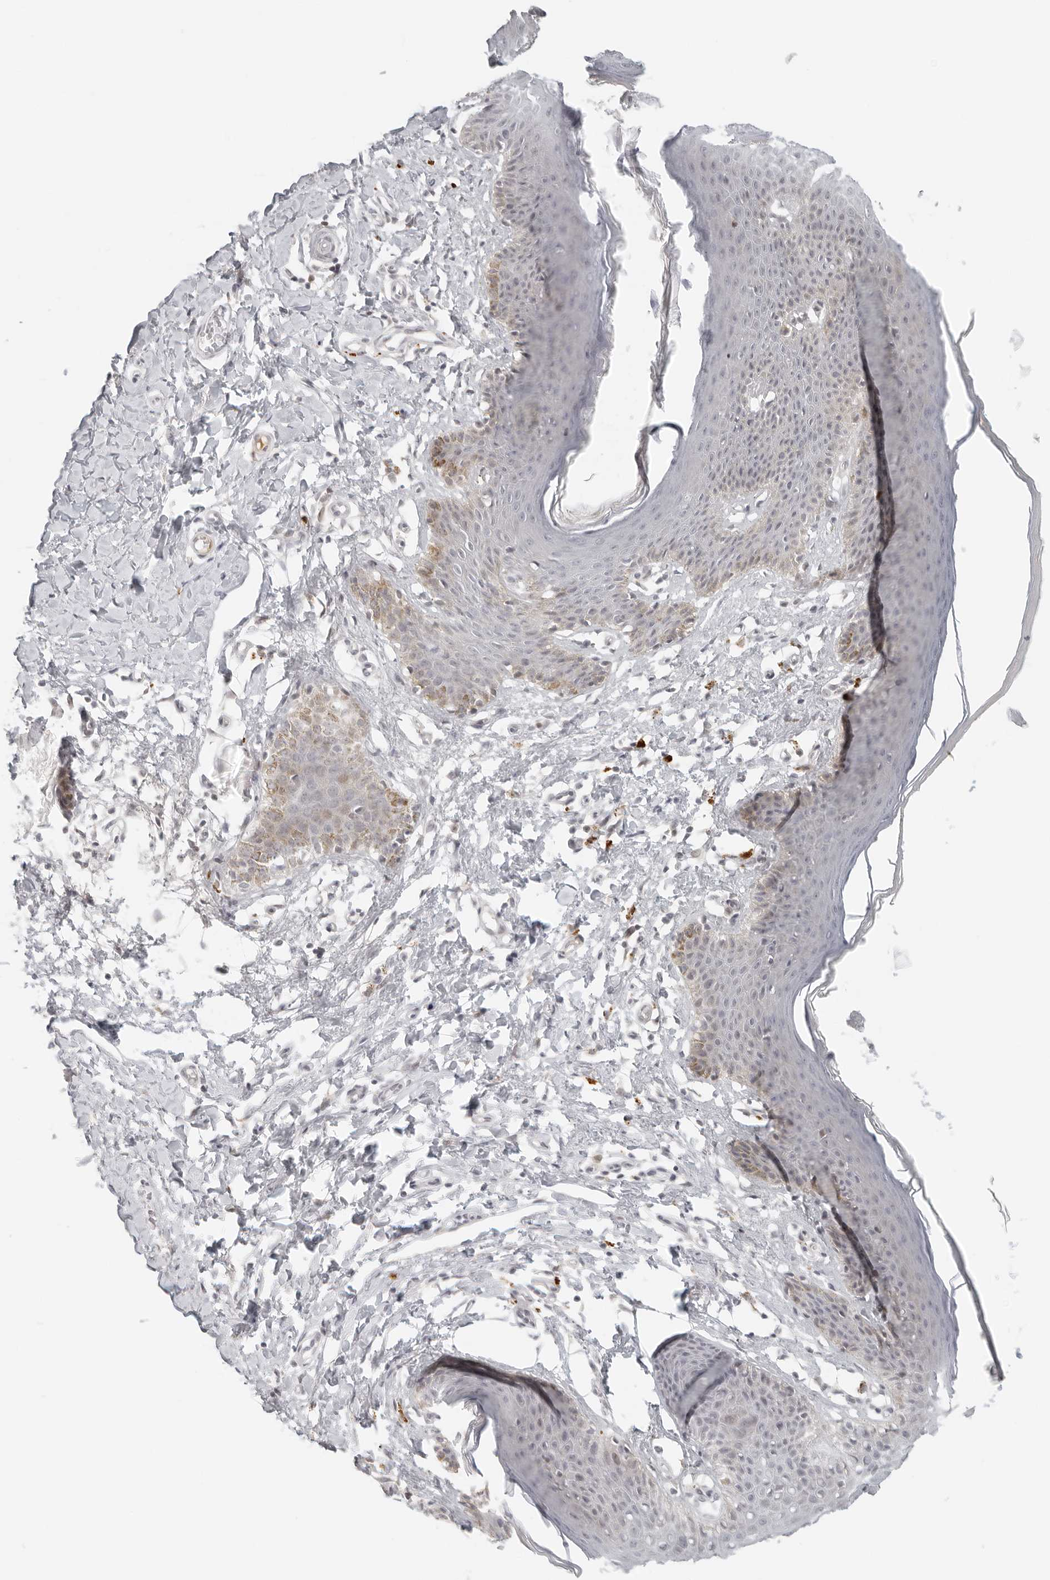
{"staining": {"intensity": "moderate", "quantity": "<25%", "location": "cytoplasmic/membranous"}, "tissue": "skin", "cell_type": "Epidermal cells", "image_type": "normal", "snomed": [{"axis": "morphology", "description": "Normal tissue, NOS"}, {"axis": "topography", "description": "Vulva"}], "caption": "Epidermal cells demonstrate low levels of moderate cytoplasmic/membranous expression in approximately <25% of cells in unremarkable skin. (DAB IHC with brightfield microscopy, high magnification).", "gene": "ZNF678", "patient": {"sex": "female", "age": 66}}